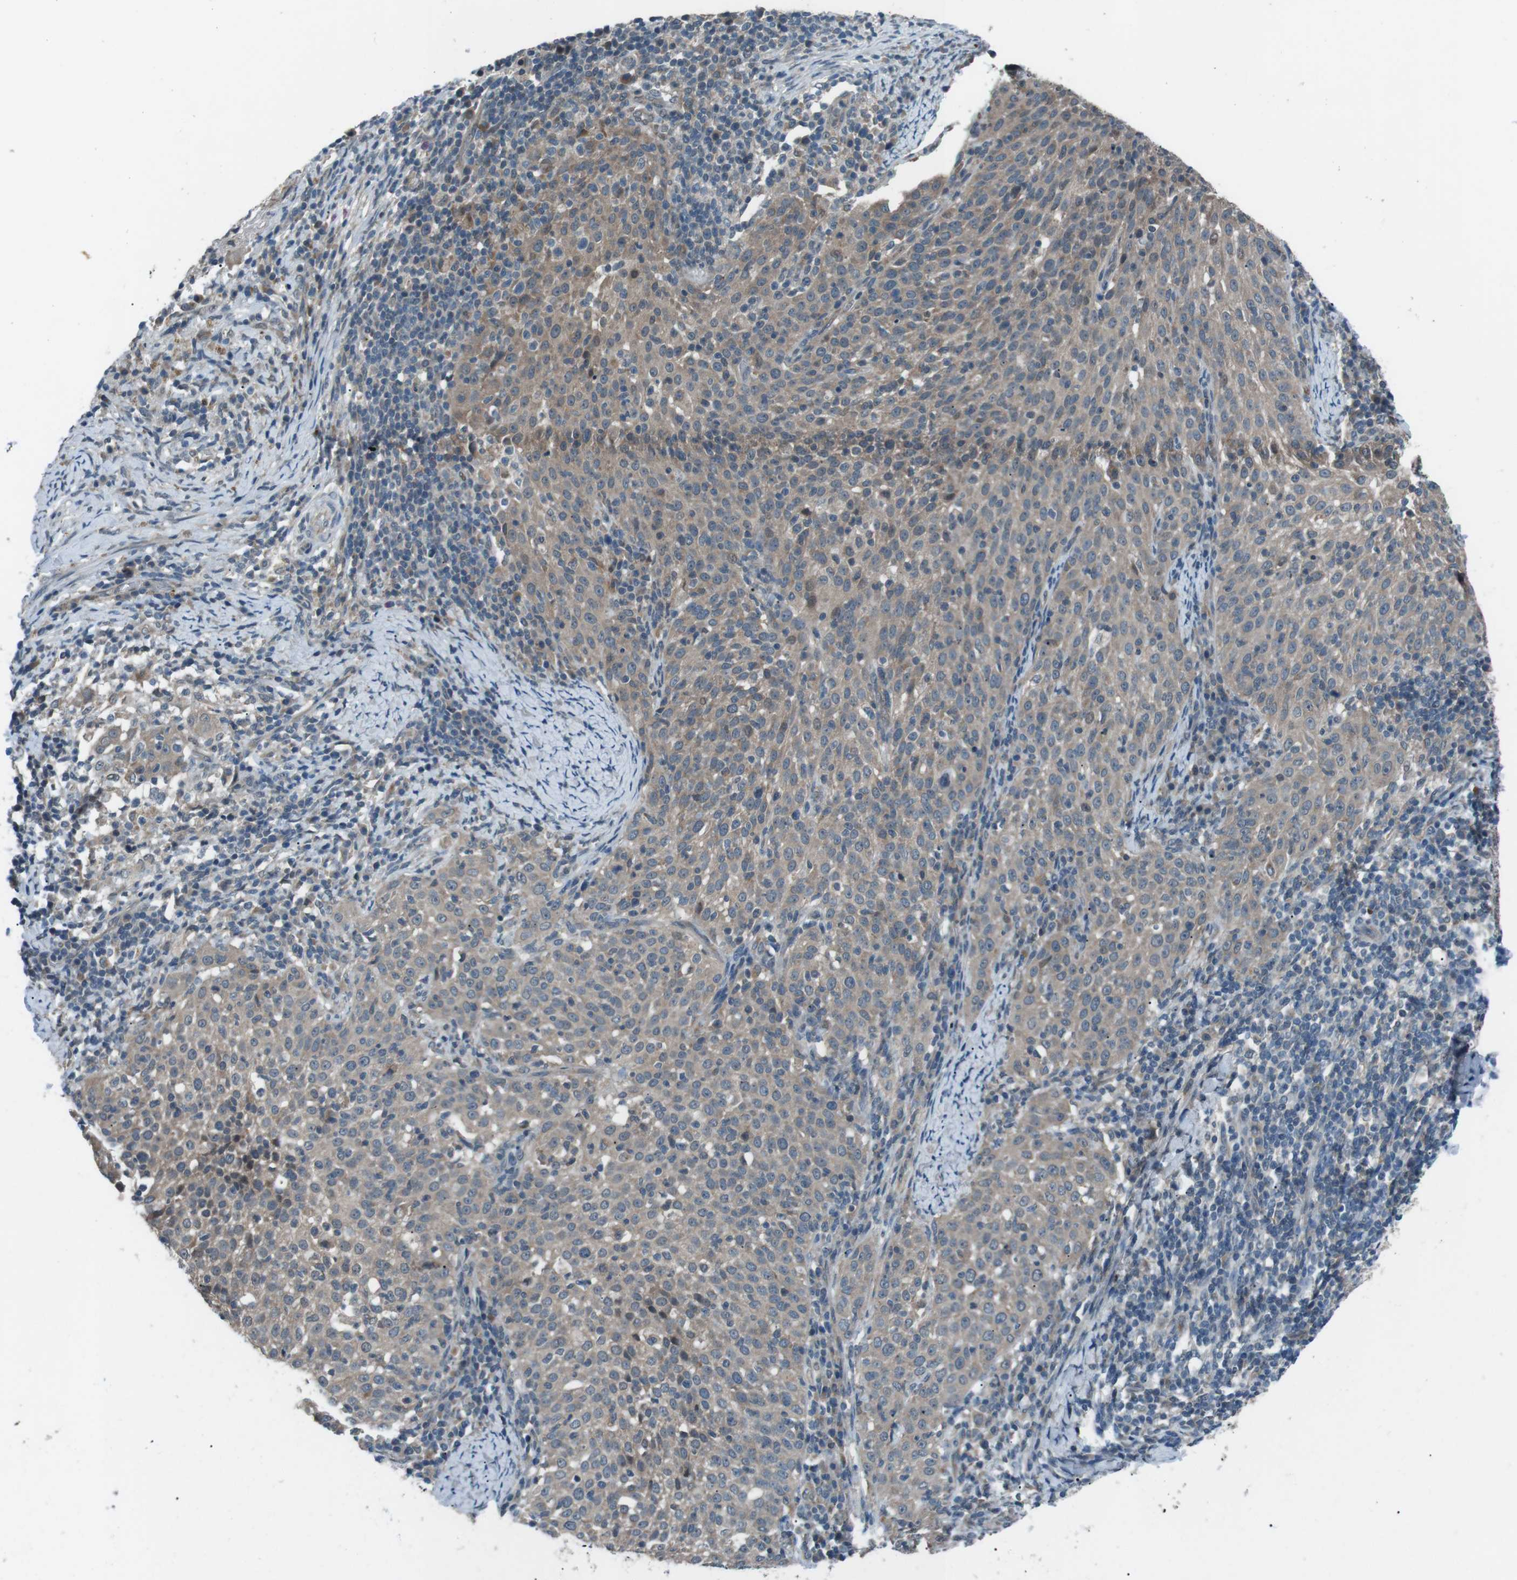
{"staining": {"intensity": "weak", "quantity": "25%-75%", "location": "cytoplasmic/membranous"}, "tissue": "cervical cancer", "cell_type": "Tumor cells", "image_type": "cancer", "snomed": [{"axis": "morphology", "description": "Squamous cell carcinoma, NOS"}, {"axis": "topography", "description": "Cervix"}], "caption": "Squamous cell carcinoma (cervical) stained with DAB (3,3'-diaminobenzidine) immunohistochemistry (IHC) displays low levels of weak cytoplasmic/membranous staining in approximately 25%-75% of tumor cells. The staining was performed using DAB to visualize the protein expression in brown, while the nuclei were stained in blue with hematoxylin (Magnification: 20x).", "gene": "LRIG2", "patient": {"sex": "female", "age": 51}}